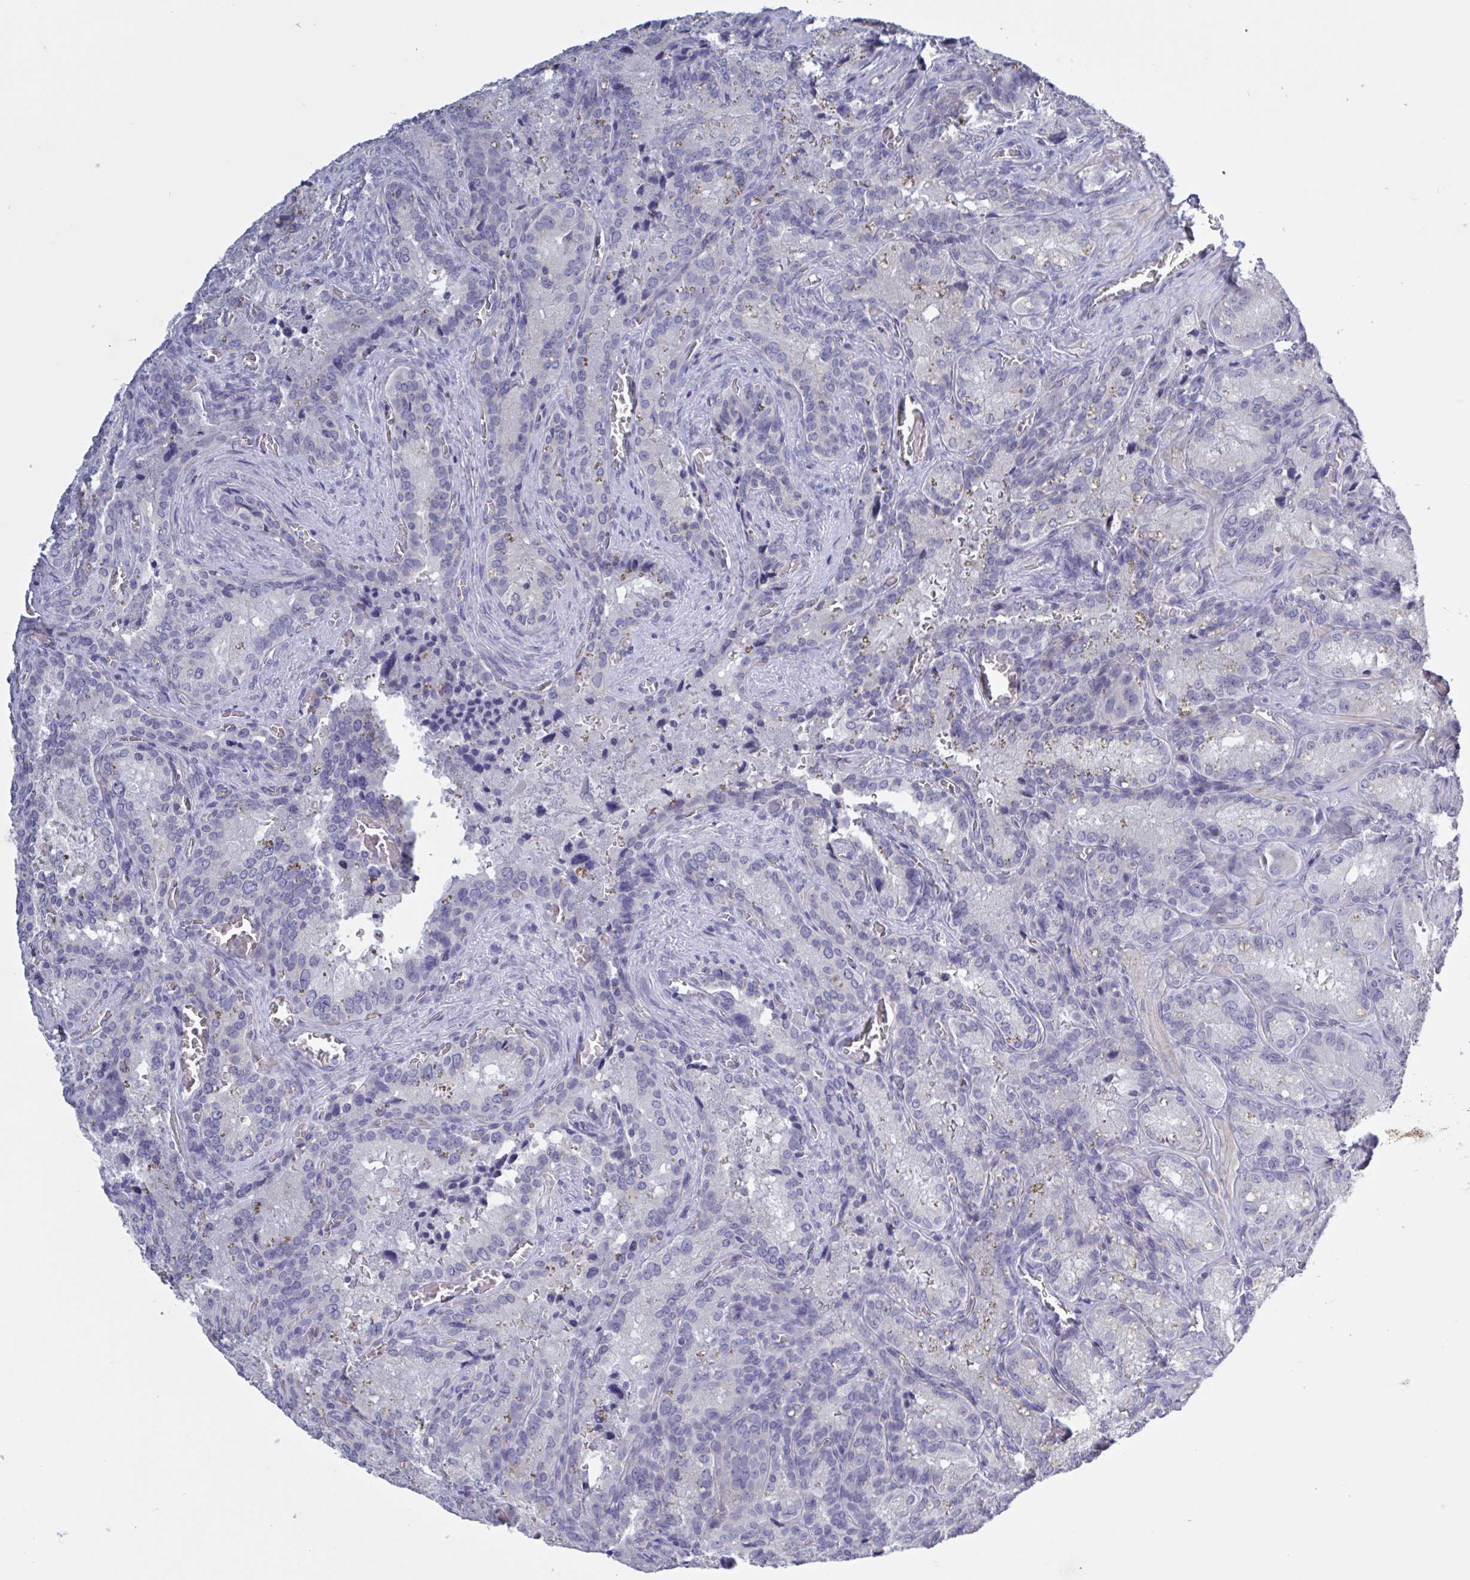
{"staining": {"intensity": "negative", "quantity": "none", "location": "none"}, "tissue": "seminal vesicle", "cell_type": "Glandular cells", "image_type": "normal", "snomed": [{"axis": "morphology", "description": "Normal tissue, NOS"}, {"axis": "topography", "description": "Seminal veicle"}], "caption": "The photomicrograph reveals no significant positivity in glandular cells of seminal vesicle. (Immunohistochemistry (ihc), brightfield microscopy, high magnification).", "gene": "ST14", "patient": {"sex": "male", "age": 47}}